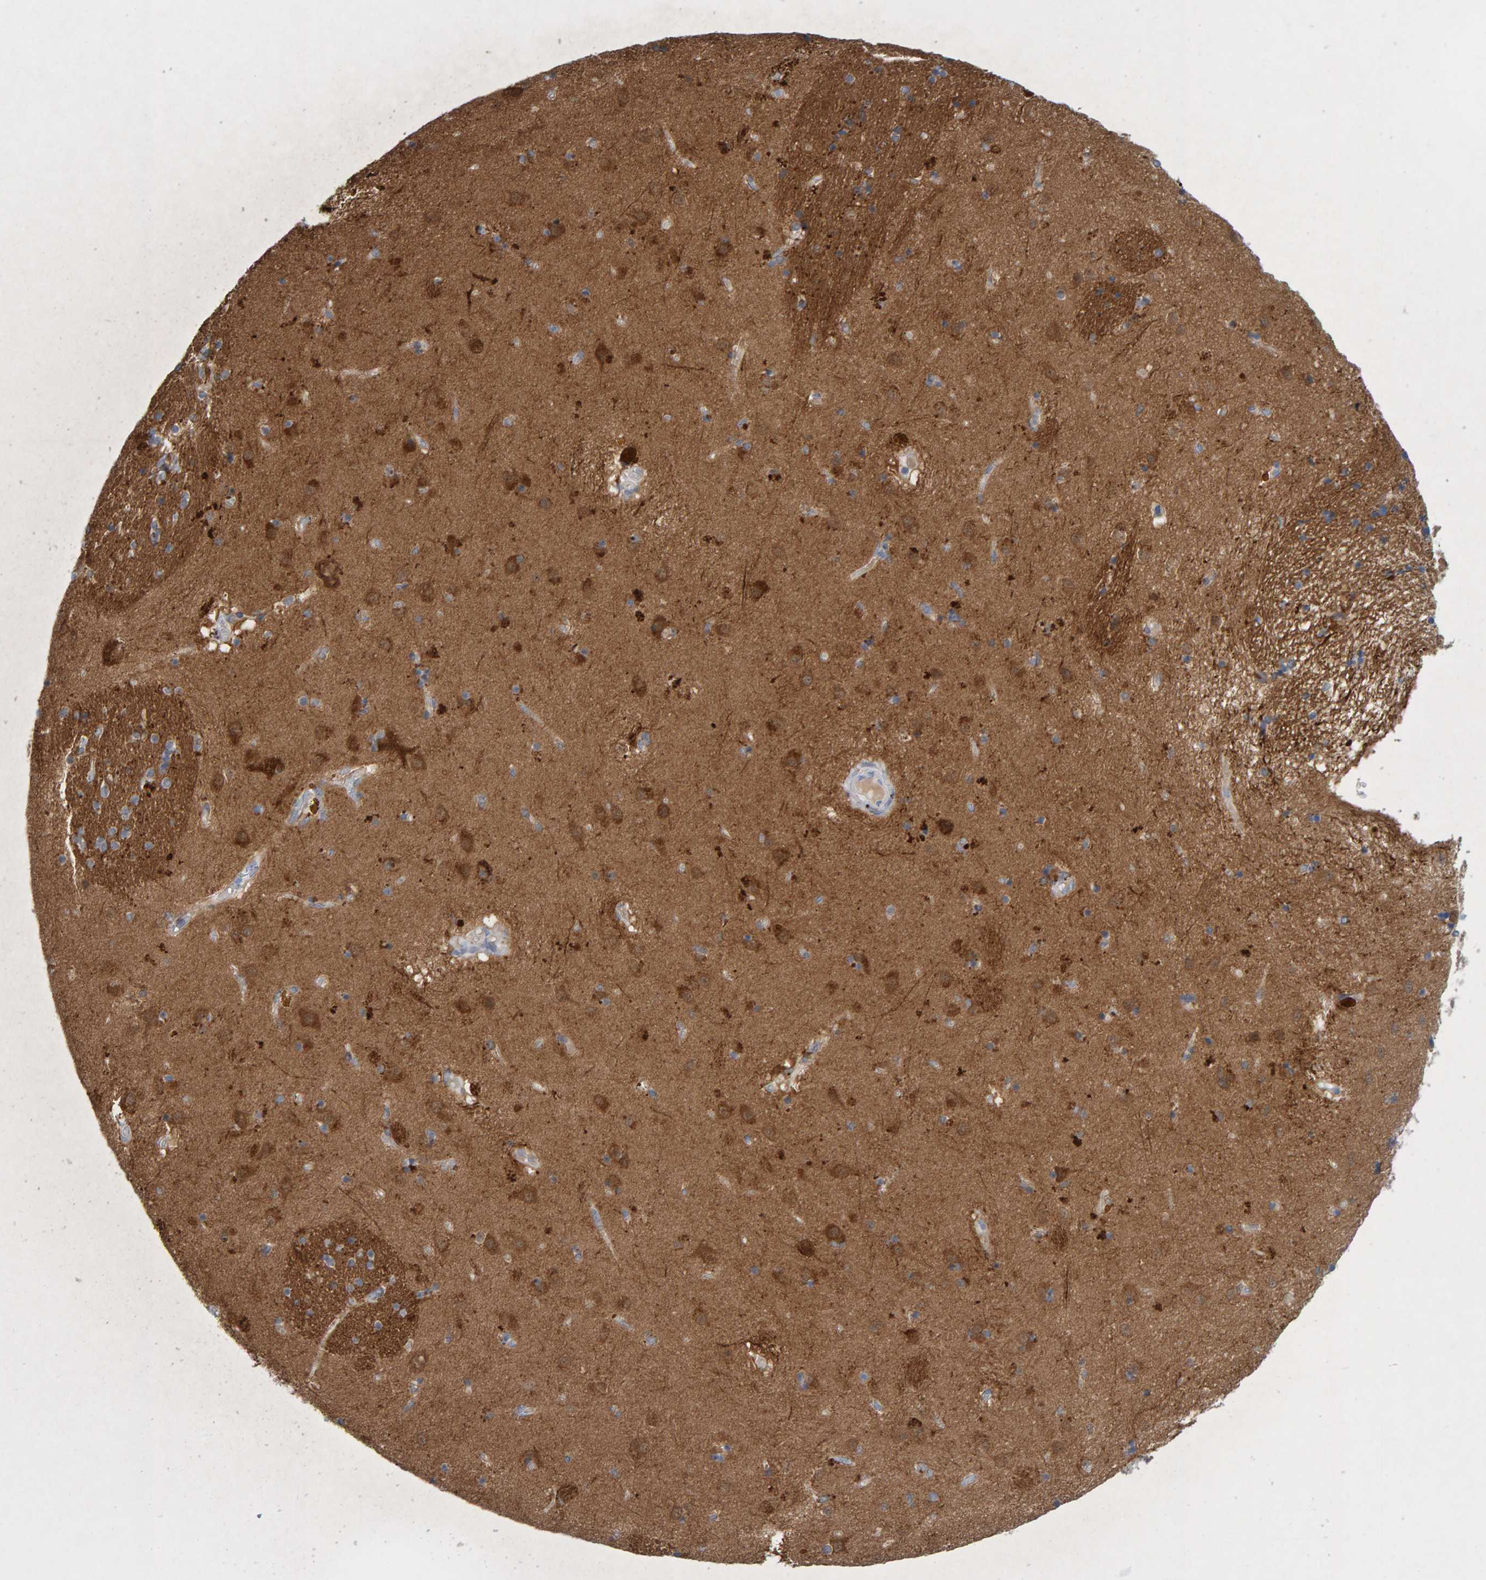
{"staining": {"intensity": "moderate", "quantity": "25%-75%", "location": "cytoplasmic/membranous"}, "tissue": "caudate", "cell_type": "Glial cells", "image_type": "normal", "snomed": [{"axis": "morphology", "description": "Normal tissue, NOS"}, {"axis": "topography", "description": "Lateral ventricle wall"}], "caption": "High-power microscopy captured an immunohistochemistry (IHC) histopathology image of normal caudate, revealing moderate cytoplasmic/membranous expression in about 25%-75% of glial cells.", "gene": "KLHL11", "patient": {"sex": "male", "age": 70}}